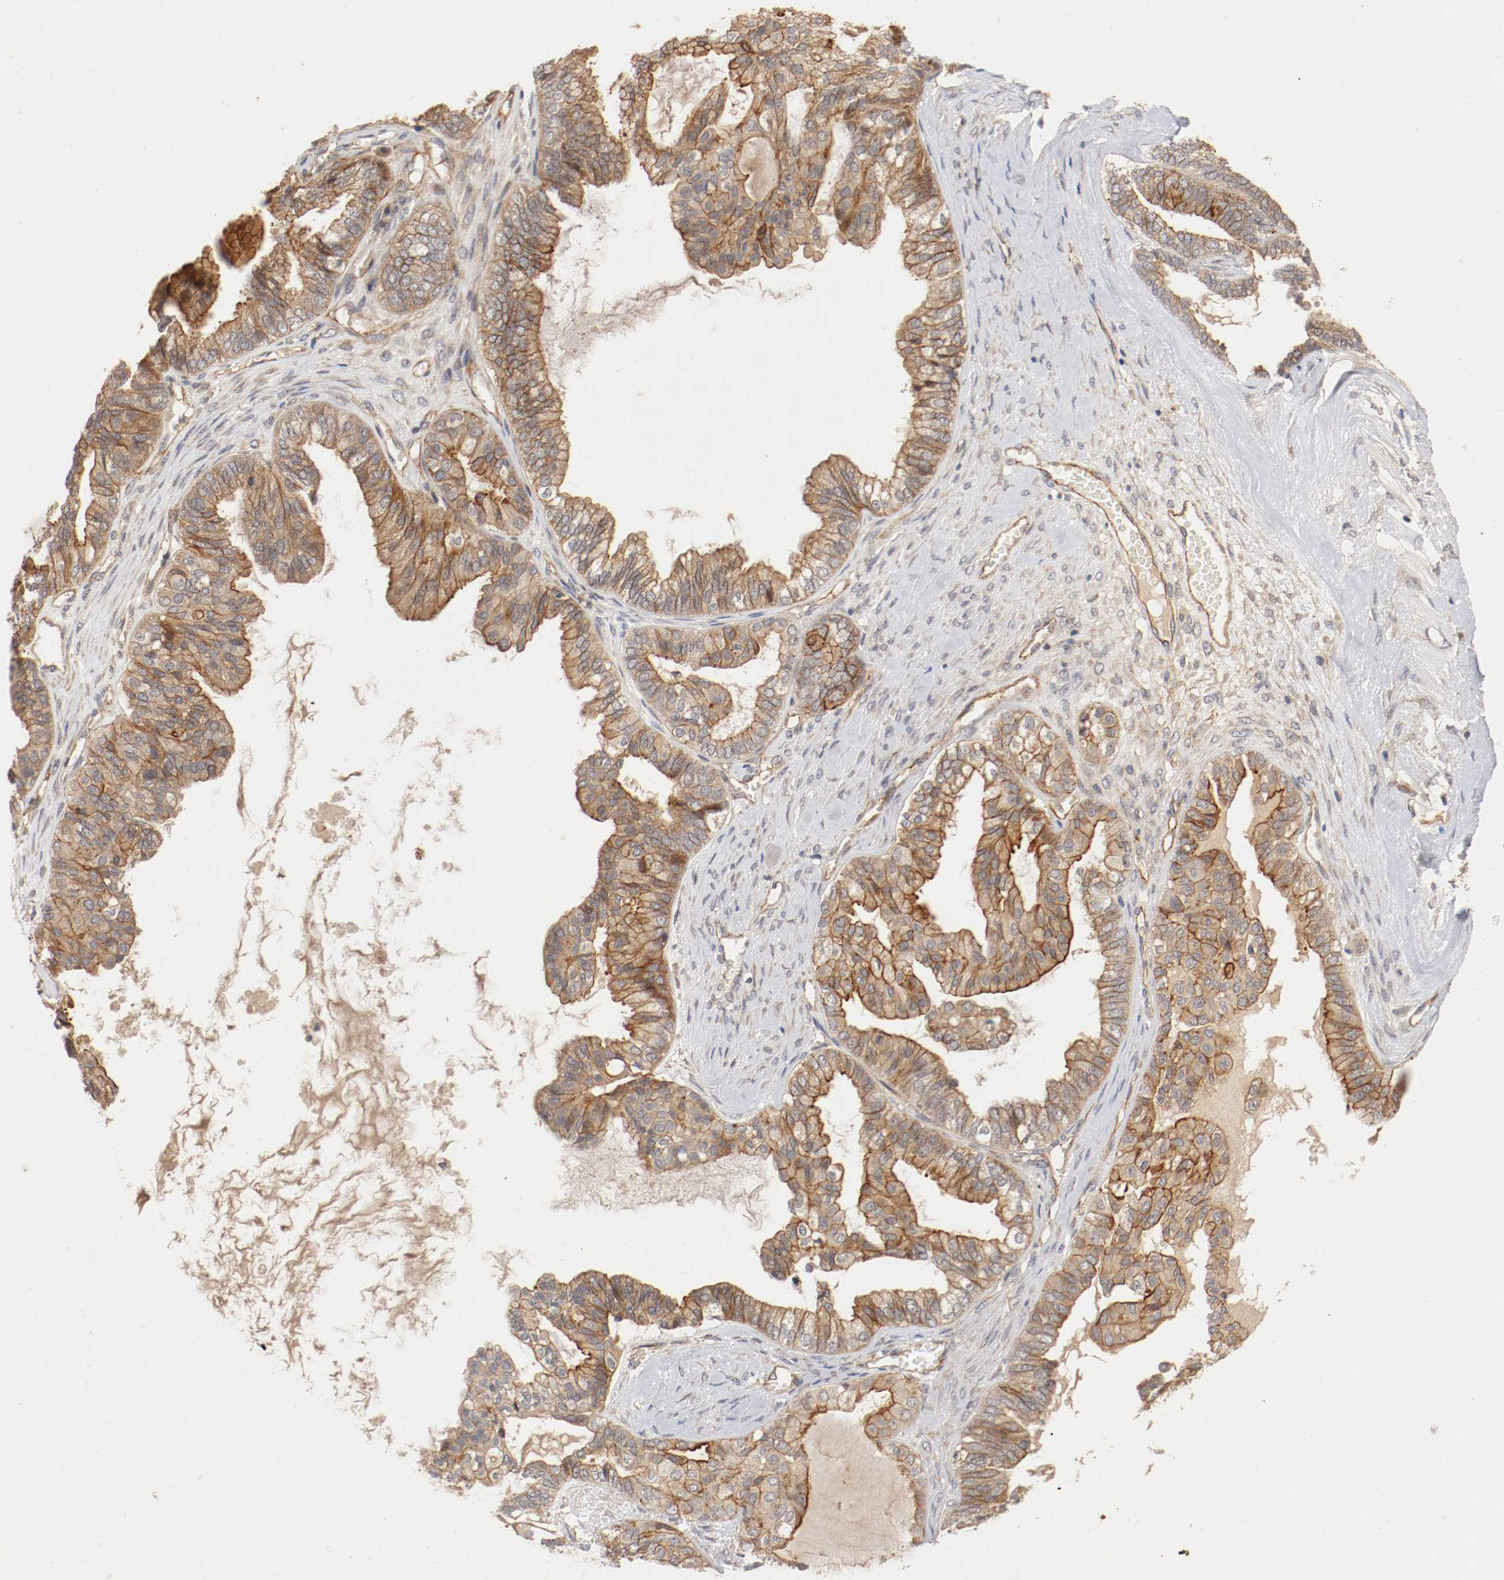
{"staining": {"intensity": "moderate", "quantity": ">75%", "location": "cytoplasmic/membranous"}, "tissue": "ovarian cancer", "cell_type": "Tumor cells", "image_type": "cancer", "snomed": [{"axis": "morphology", "description": "Carcinoma, NOS"}, {"axis": "morphology", "description": "Carcinoma, endometroid"}, {"axis": "topography", "description": "Ovary"}], "caption": "Approximately >75% of tumor cells in human ovarian cancer (endometroid carcinoma) show moderate cytoplasmic/membranous protein positivity as visualized by brown immunohistochemical staining.", "gene": "TYK2", "patient": {"sex": "female", "age": 50}}